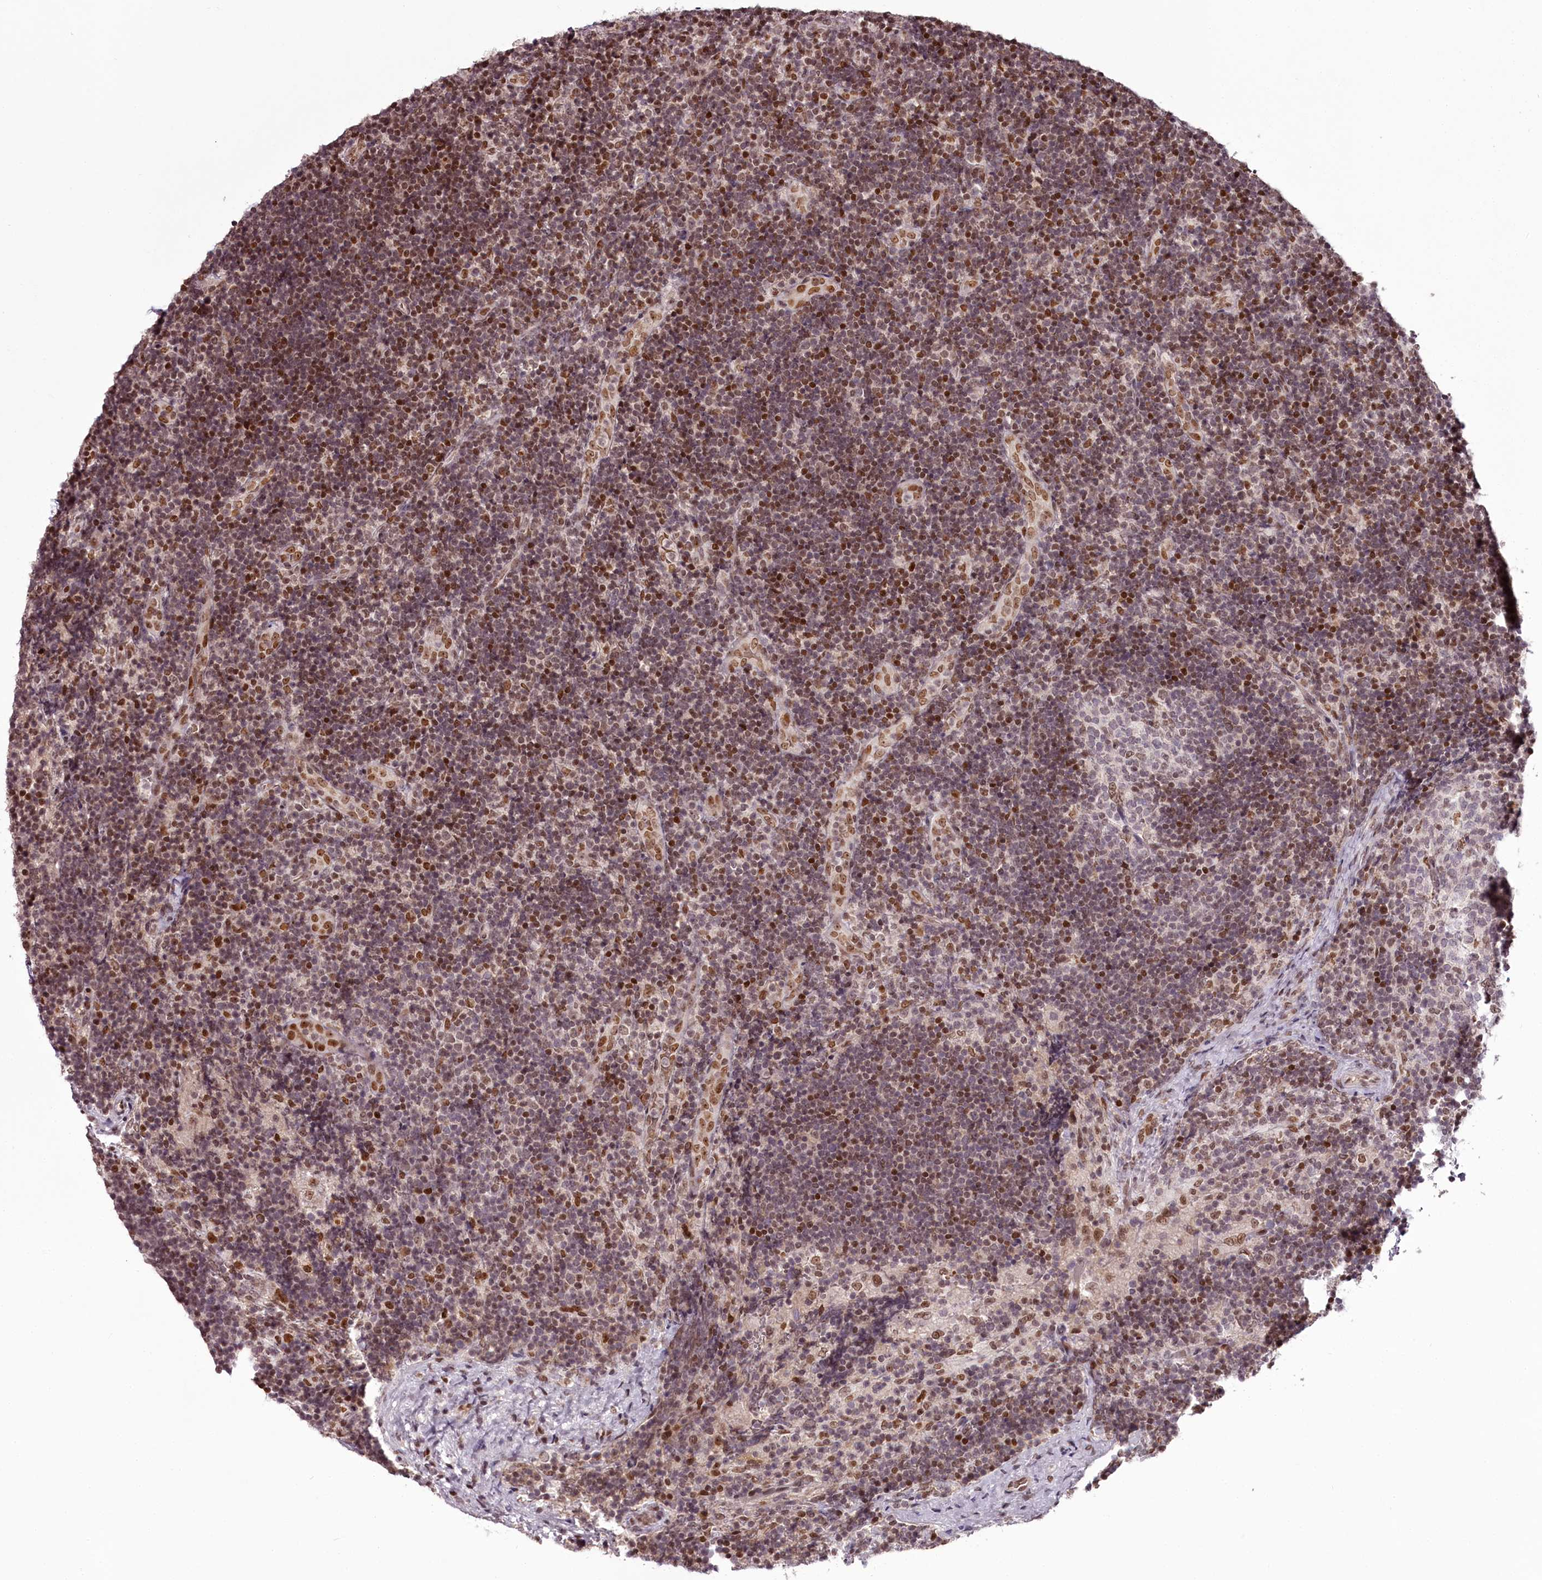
{"staining": {"intensity": "moderate", "quantity": "25%-75%", "location": "nuclear"}, "tissue": "lymph node", "cell_type": "Non-germinal center cells", "image_type": "normal", "snomed": [{"axis": "morphology", "description": "Normal tissue, NOS"}, {"axis": "topography", "description": "Lymph node"}], "caption": "This is a histology image of immunohistochemistry (IHC) staining of unremarkable lymph node, which shows moderate expression in the nuclear of non-germinal center cells.", "gene": "THYN1", "patient": {"sex": "female", "age": 22}}